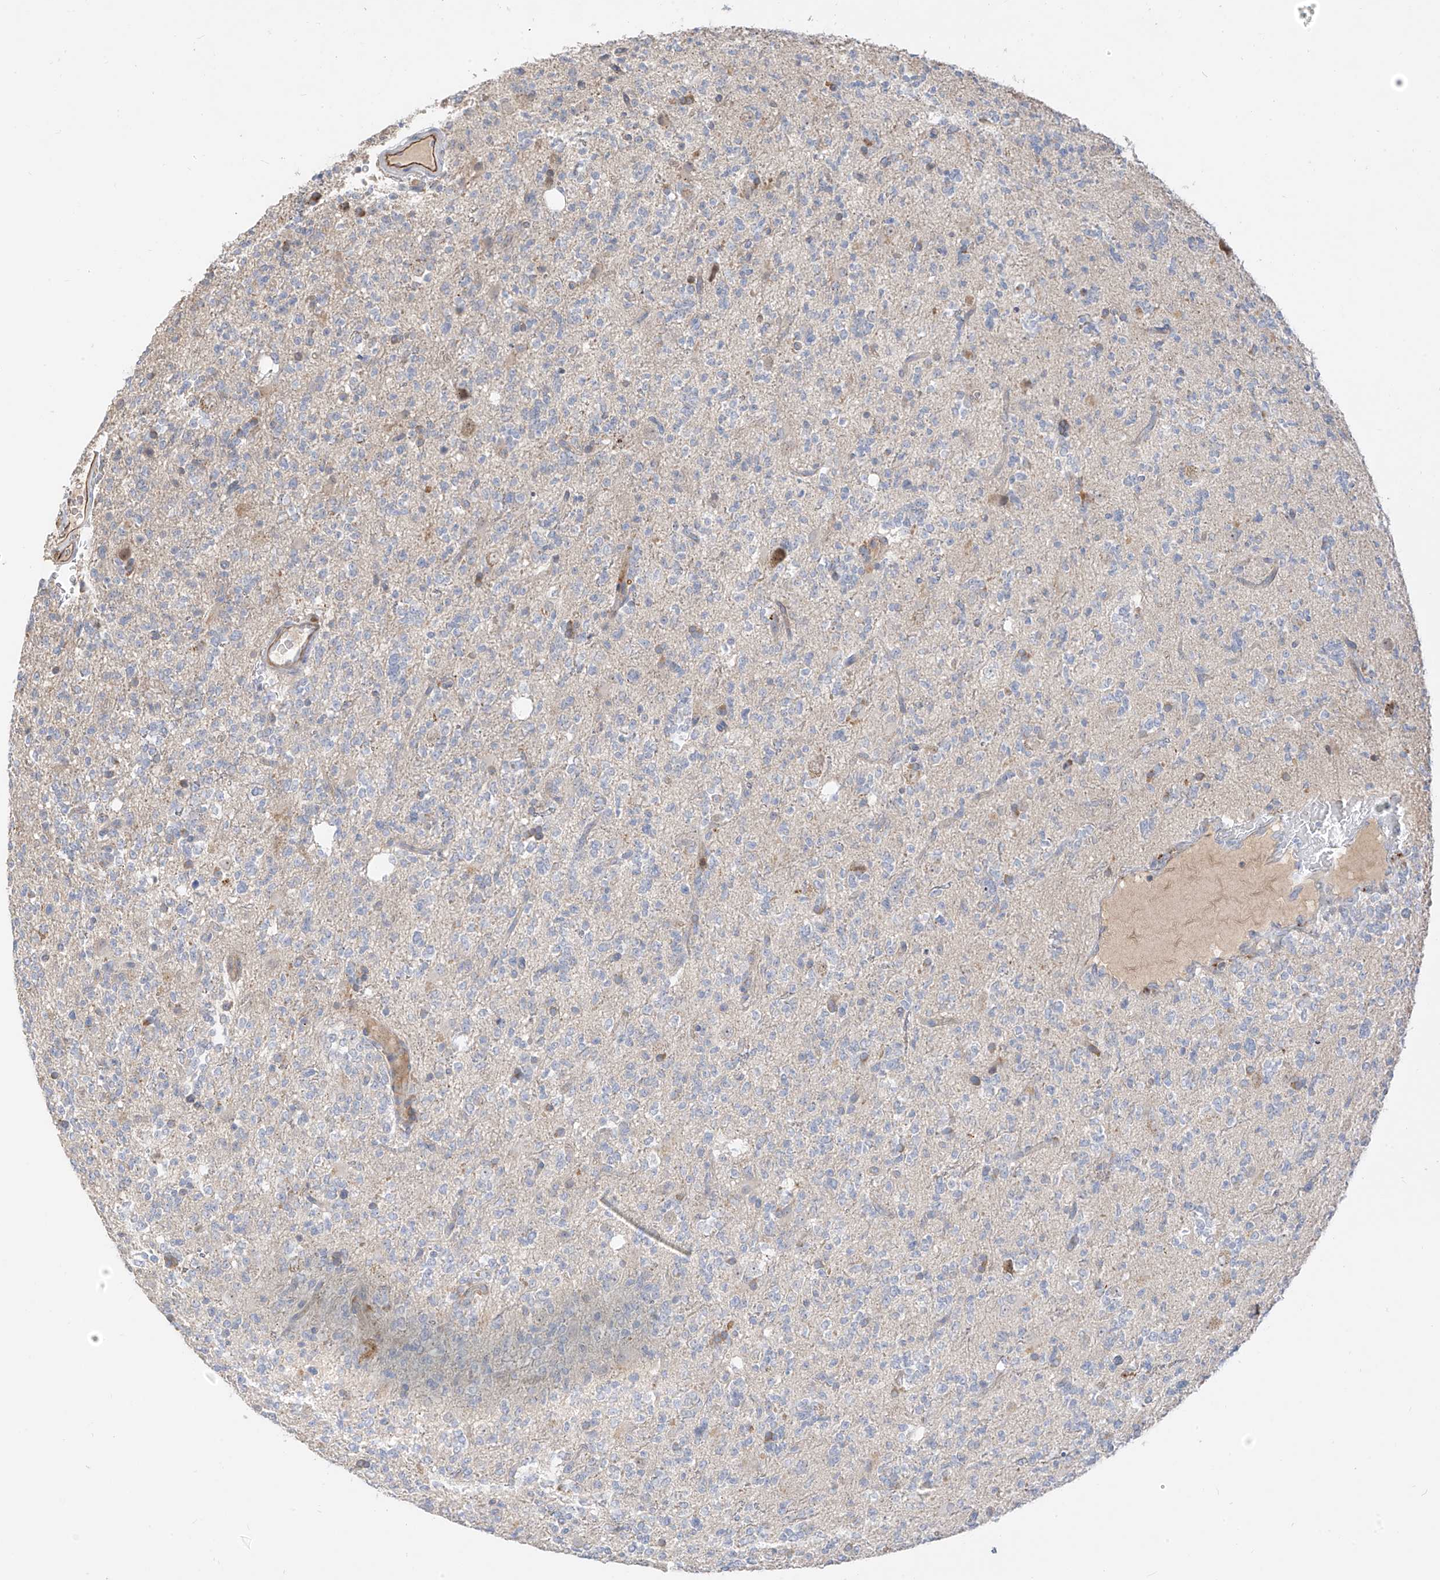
{"staining": {"intensity": "negative", "quantity": "none", "location": "none"}, "tissue": "glioma", "cell_type": "Tumor cells", "image_type": "cancer", "snomed": [{"axis": "morphology", "description": "Glioma, malignant, High grade"}, {"axis": "topography", "description": "Brain"}], "caption": "Glioma stained for a protein using immunohistochemistry (IHC) demonstrates no staining tumor cells.", "gene": "C2orf42", "patient": {"sex": "female", "age": 62}}